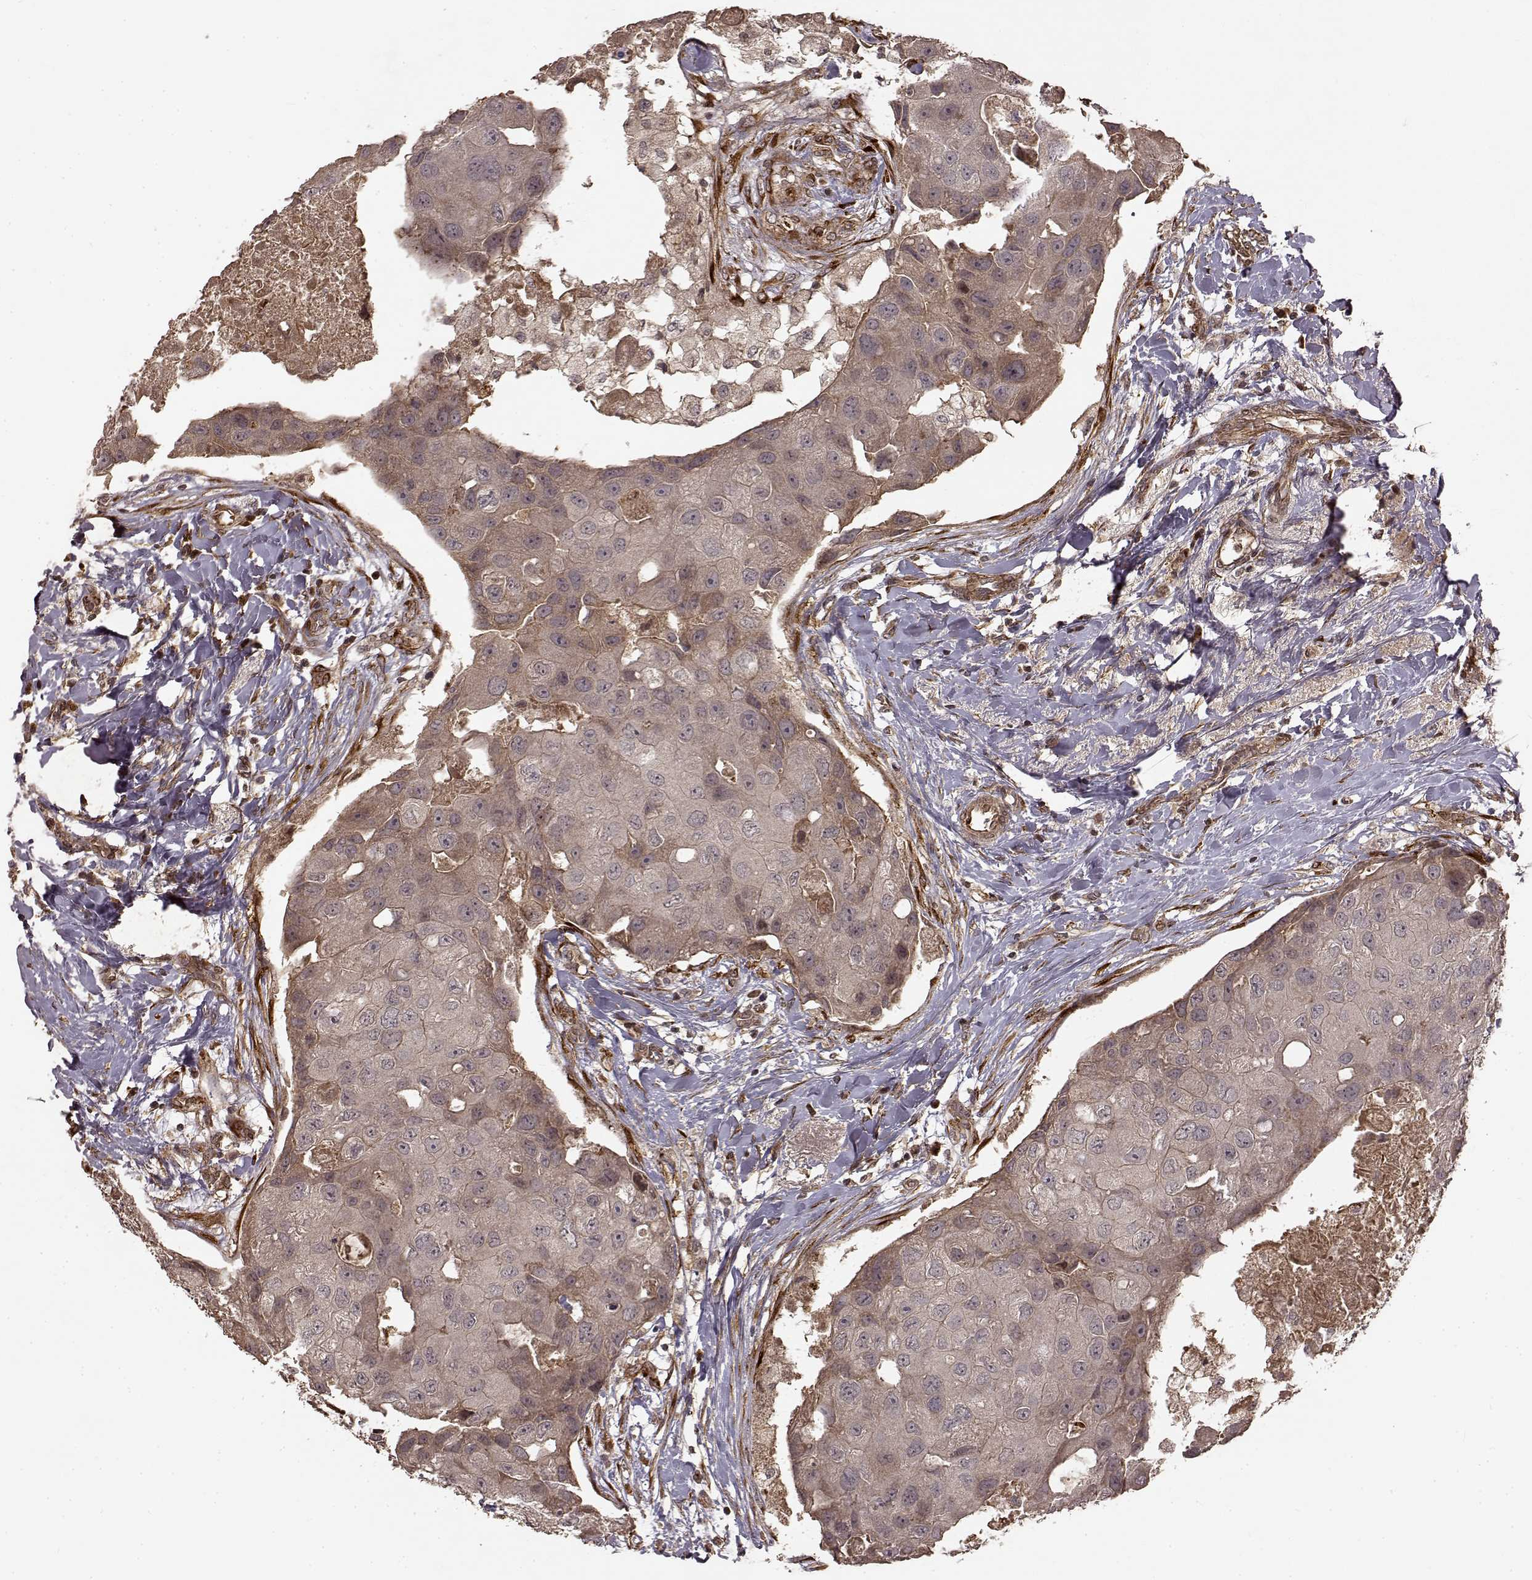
{"staining": {"intensity": "moderate", "quantity": "<25%", "location": "cytoplasmic/membranous"}, "tissue": "breast cancer", "cell_type": "Tumor cells", "image_type": "cancer", "snomed": [{"axis": "morphology", "description": "Duct carcinoma"}, {"axis": "topography", "description": "Breast"}], "caption": "Brown immunohistochemical staining in human breast intraductal carcinoma reveals moderate cytoplasmic/membranous expression in approximately <25% of tumor cells. The staining was performed using DAB (3,3'-diaminobenzidine) to visualize the protein expression in brown, while the nuclei were stained in blue with hematoxylin (Magnification: 20x).", "gene": "FSTL1", "patient": {"sex": "female", "age": 43}}